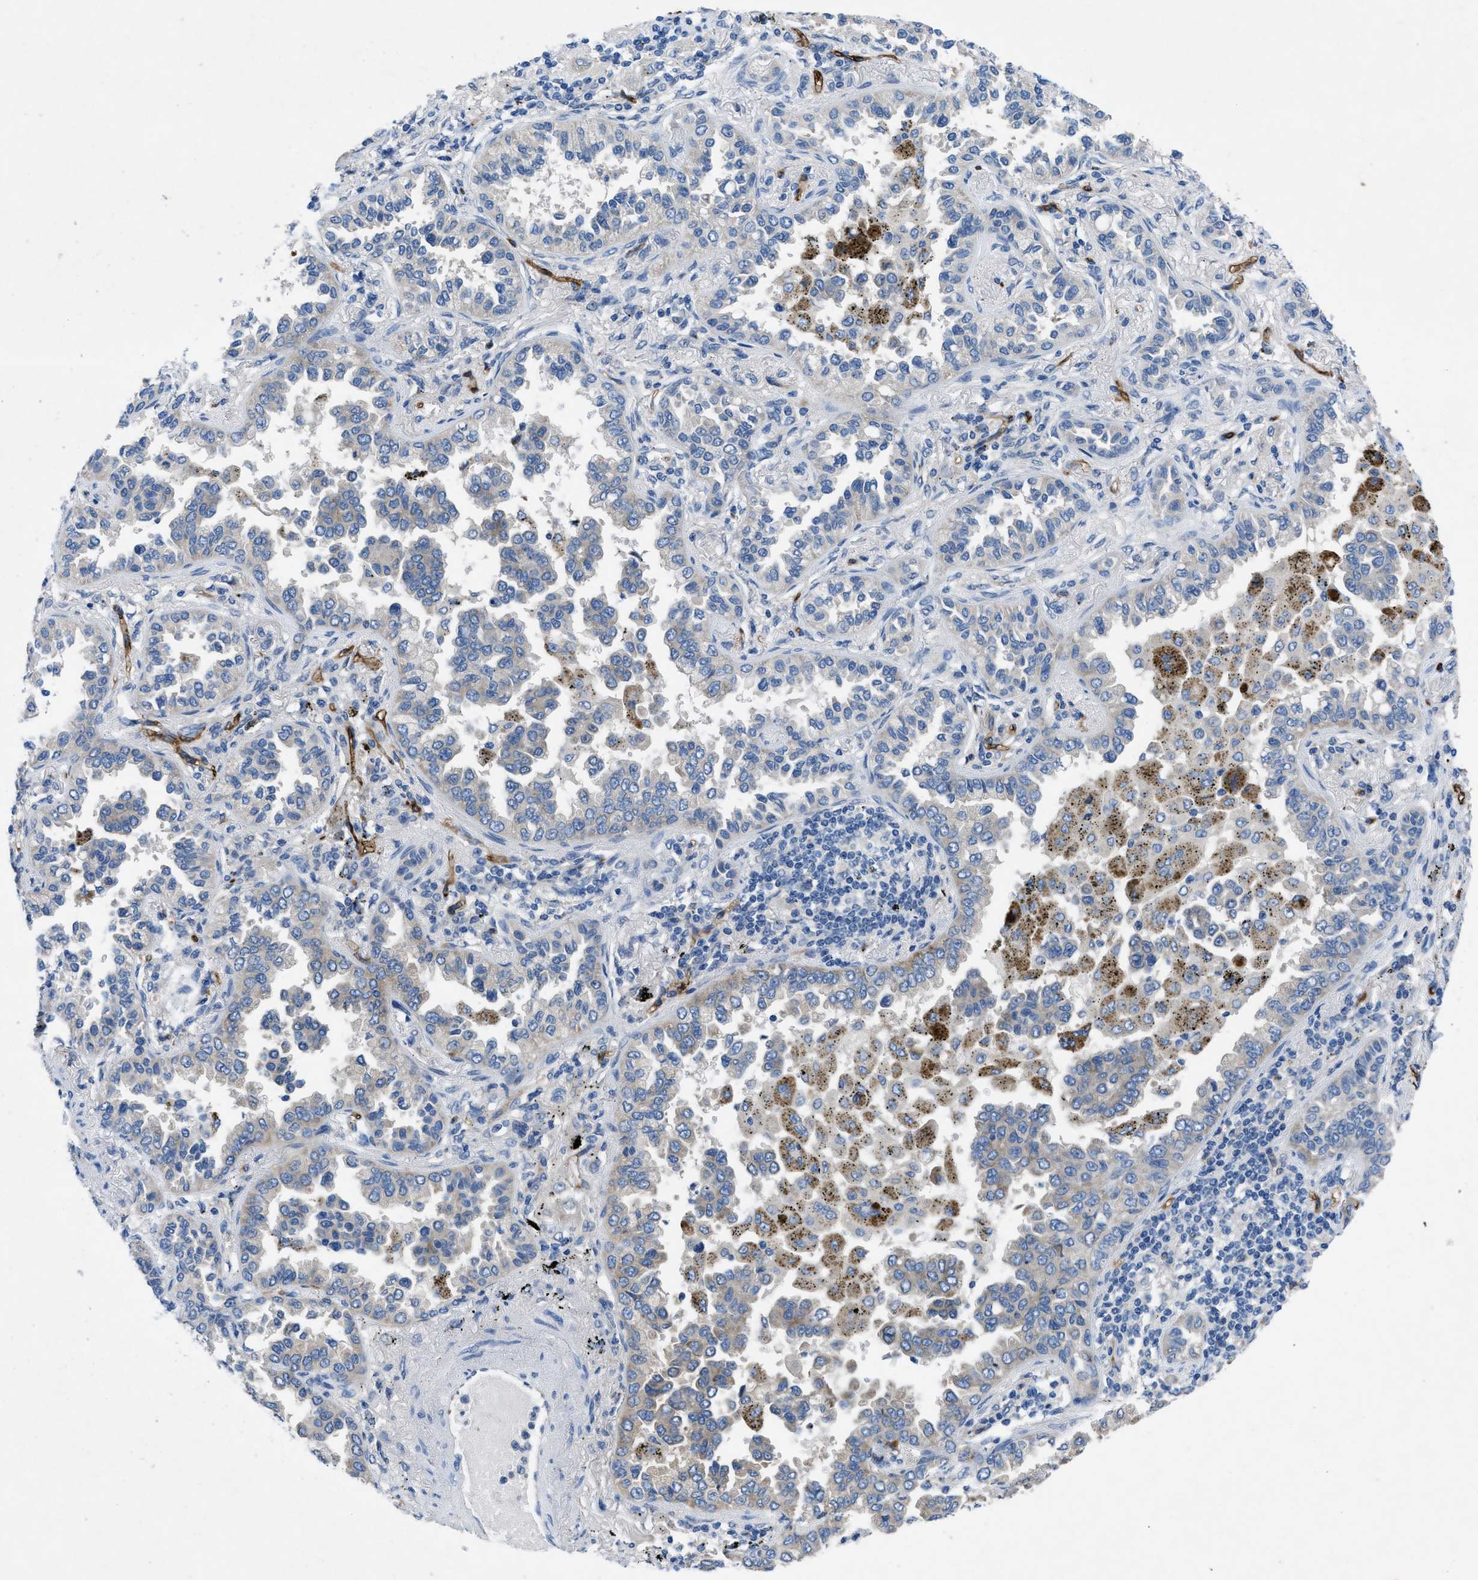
{"staining": {"intensity": "negative", "quantity": "none", "location": "none"}, "tissue": "lung cancer", "cell_type": "Tumor cells", "image_type": "cancer", "snomed": [{"axis": "morphology", "description": "Normal tissue, NOS"}, {"axis": "morphology", "description": "Adenocarcinoma, NOS"}, {"axis": "topography", "description": "Lung"}], "caption": "Immunohistochemical staining of human lung cancer reveals no significant staining in tumor cells. (Stains: DAB (3,3'-diaminobenzidine) immunohistochemistry (IHC) with hematoxylin counter stain, Microscopy: brightfield microscopy at high magnification).", "gene": "PGR", "patient": {"sex": "male", "age": 59}}